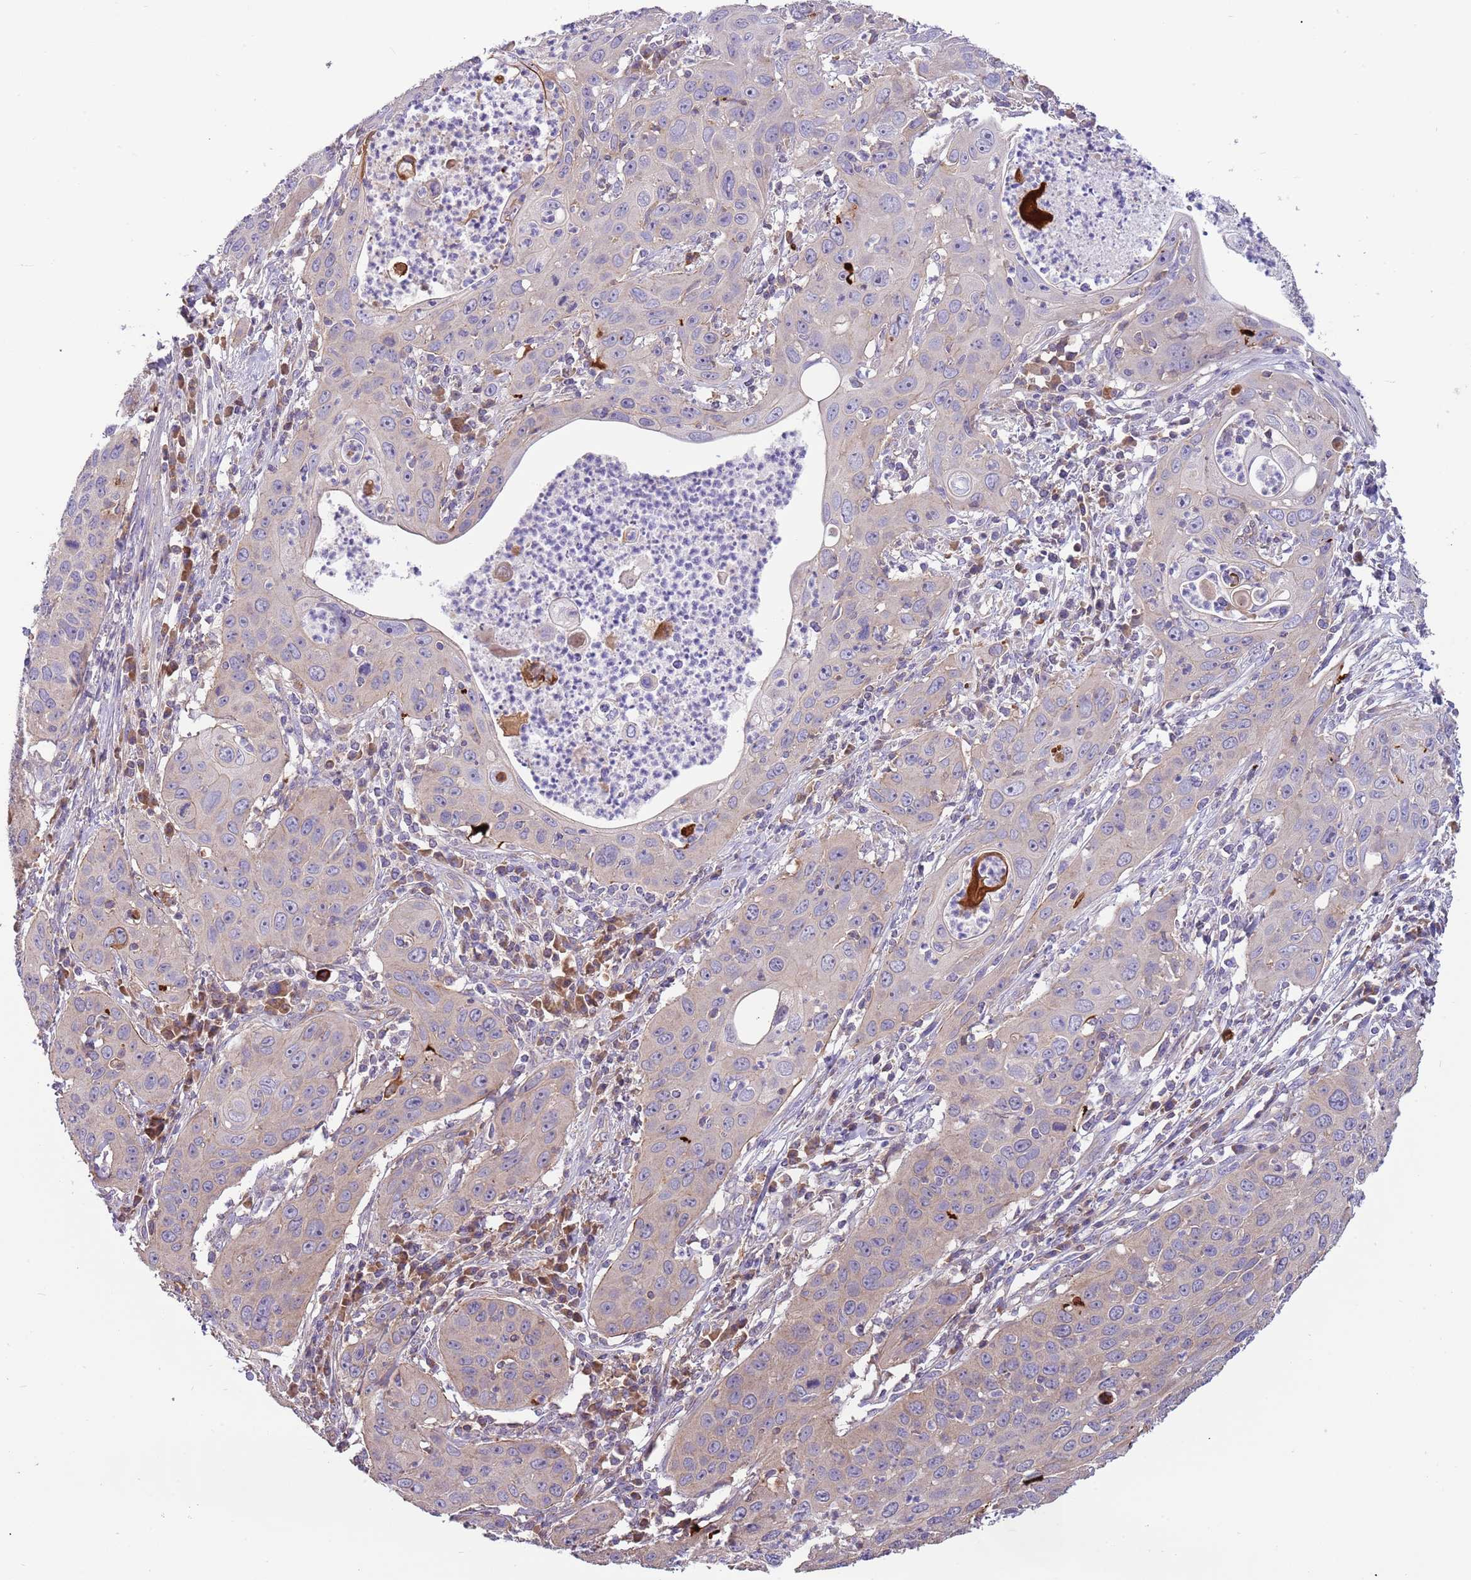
{"staining": {"intensity": "weak", "quantity": "<25%", "location": "cytoplasmic/membranous"}, "tissue": "cervical cancer", "cell_type": "Tumor cells", "image_type": "cancer", "snomed": [{"axis": "morphology", "description": "Squamous cell carcinoma, NOS"}, {"axis": "topography", "description": "Cervix"}], "caption": "Immunohistochemical staining of squamous cell carcinoma (cervical) shows no significant staining in tumor cells. (Brightfield microscopy of DAB (3,3'-diaminobenzidine) immunohistochemistry at high magnification).", "gene": "TRMO", "patient": {"sex": "female", "age": 36}}